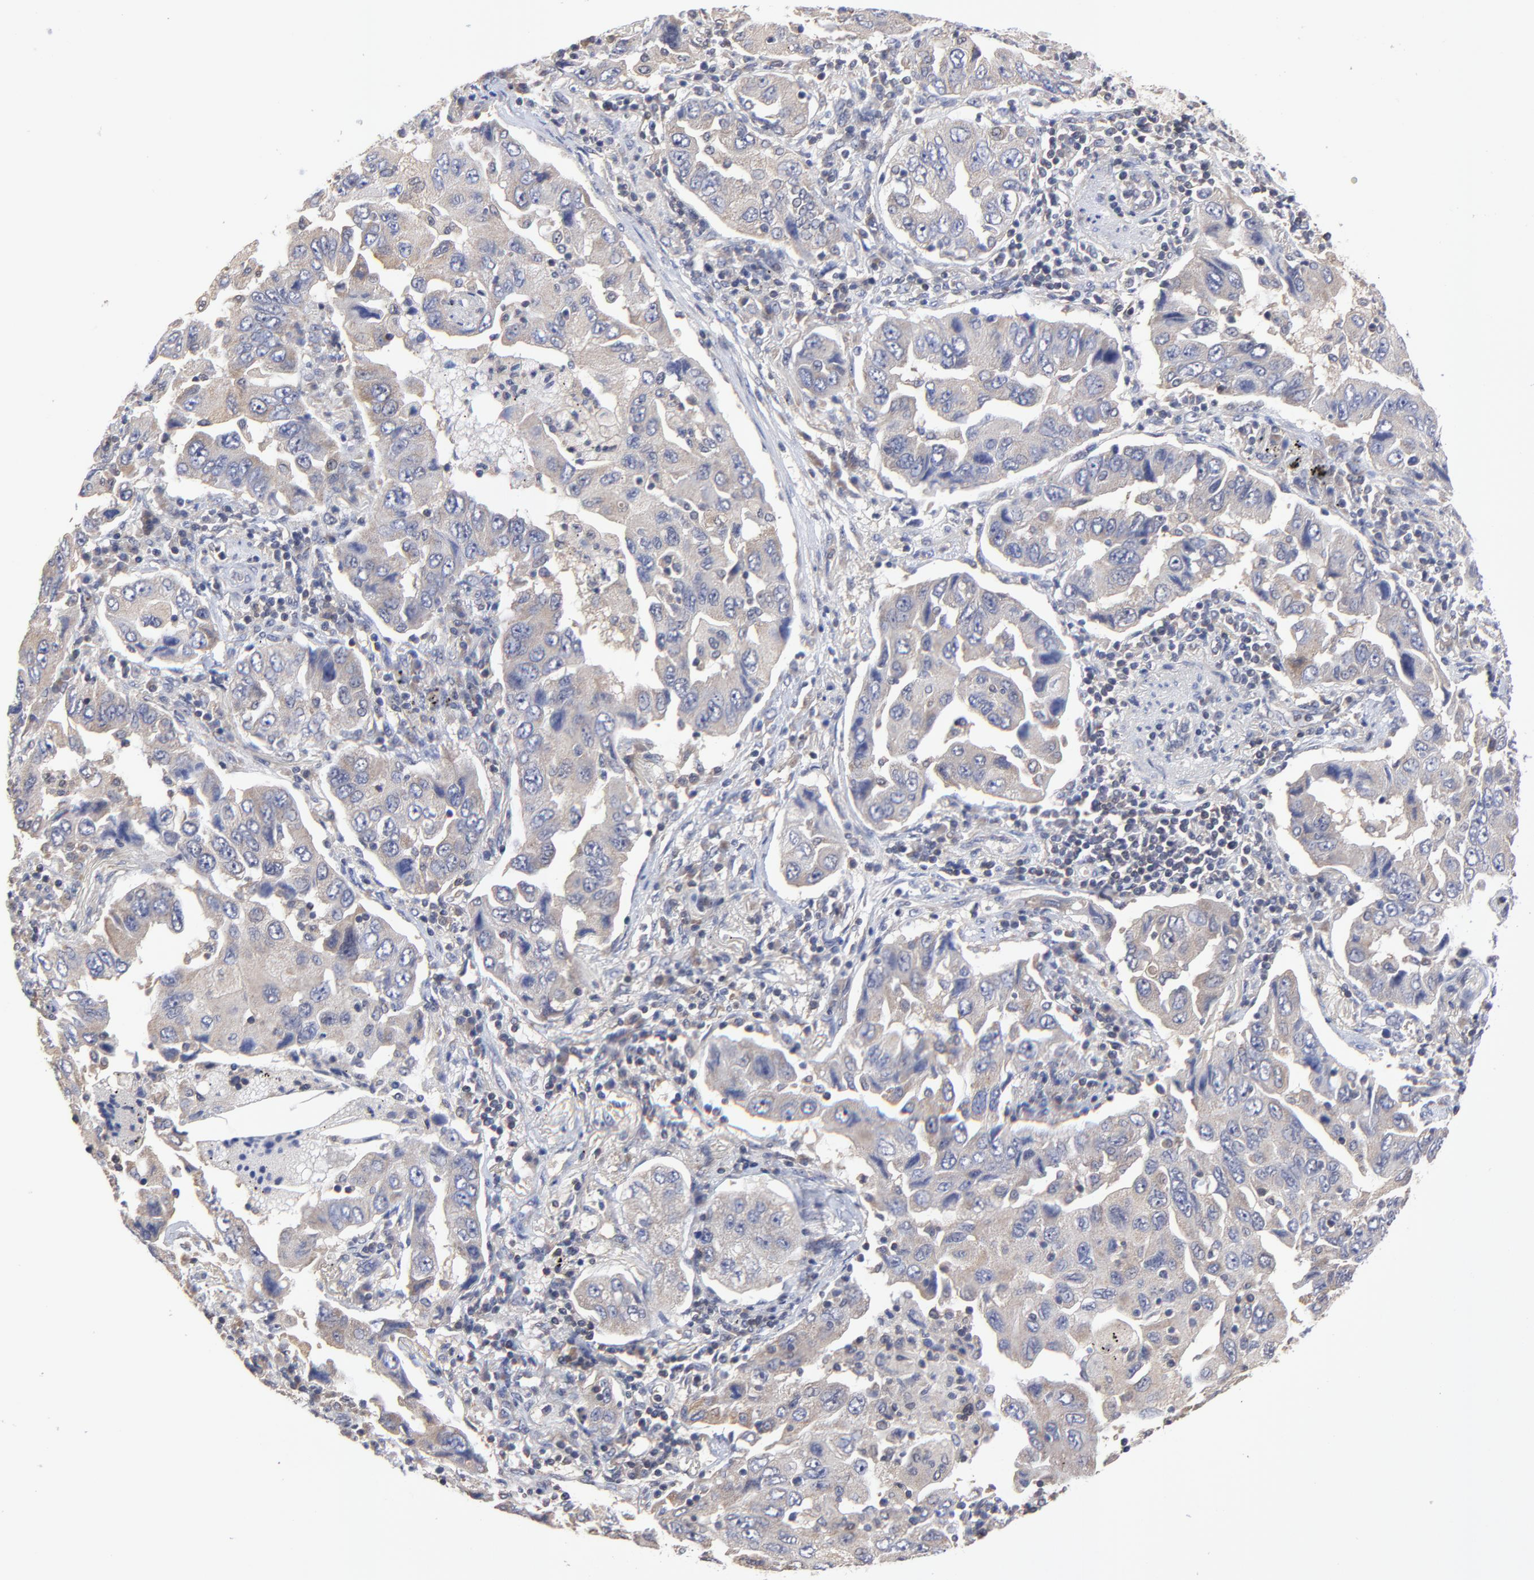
{"staining": {"intensity": "weak", "quantity": ">75%", "location": "cytoplasmic/membranous"}, "tissue": "lung cancer", "cell_type": "Tumor cells", "image_type": "cancer", "snomed": [{"axis": "morphology", "description": "Adenocarcinoma, NOS"}, {"axis": "topography", "description": "Lung"}], "caption": "A low amount of weak cytoplasmic/membranous positivity is seen in approximately >75% of tumor cells in lung cancer tissue. The staining was performed using DAB (3,3'-diaminobenzidine), with brown indicating positive protein expression. Nuclei are stained blue with hematoxylin.", "gene": "PCMT1", "patient": {"sex": "female", "age": 65}}